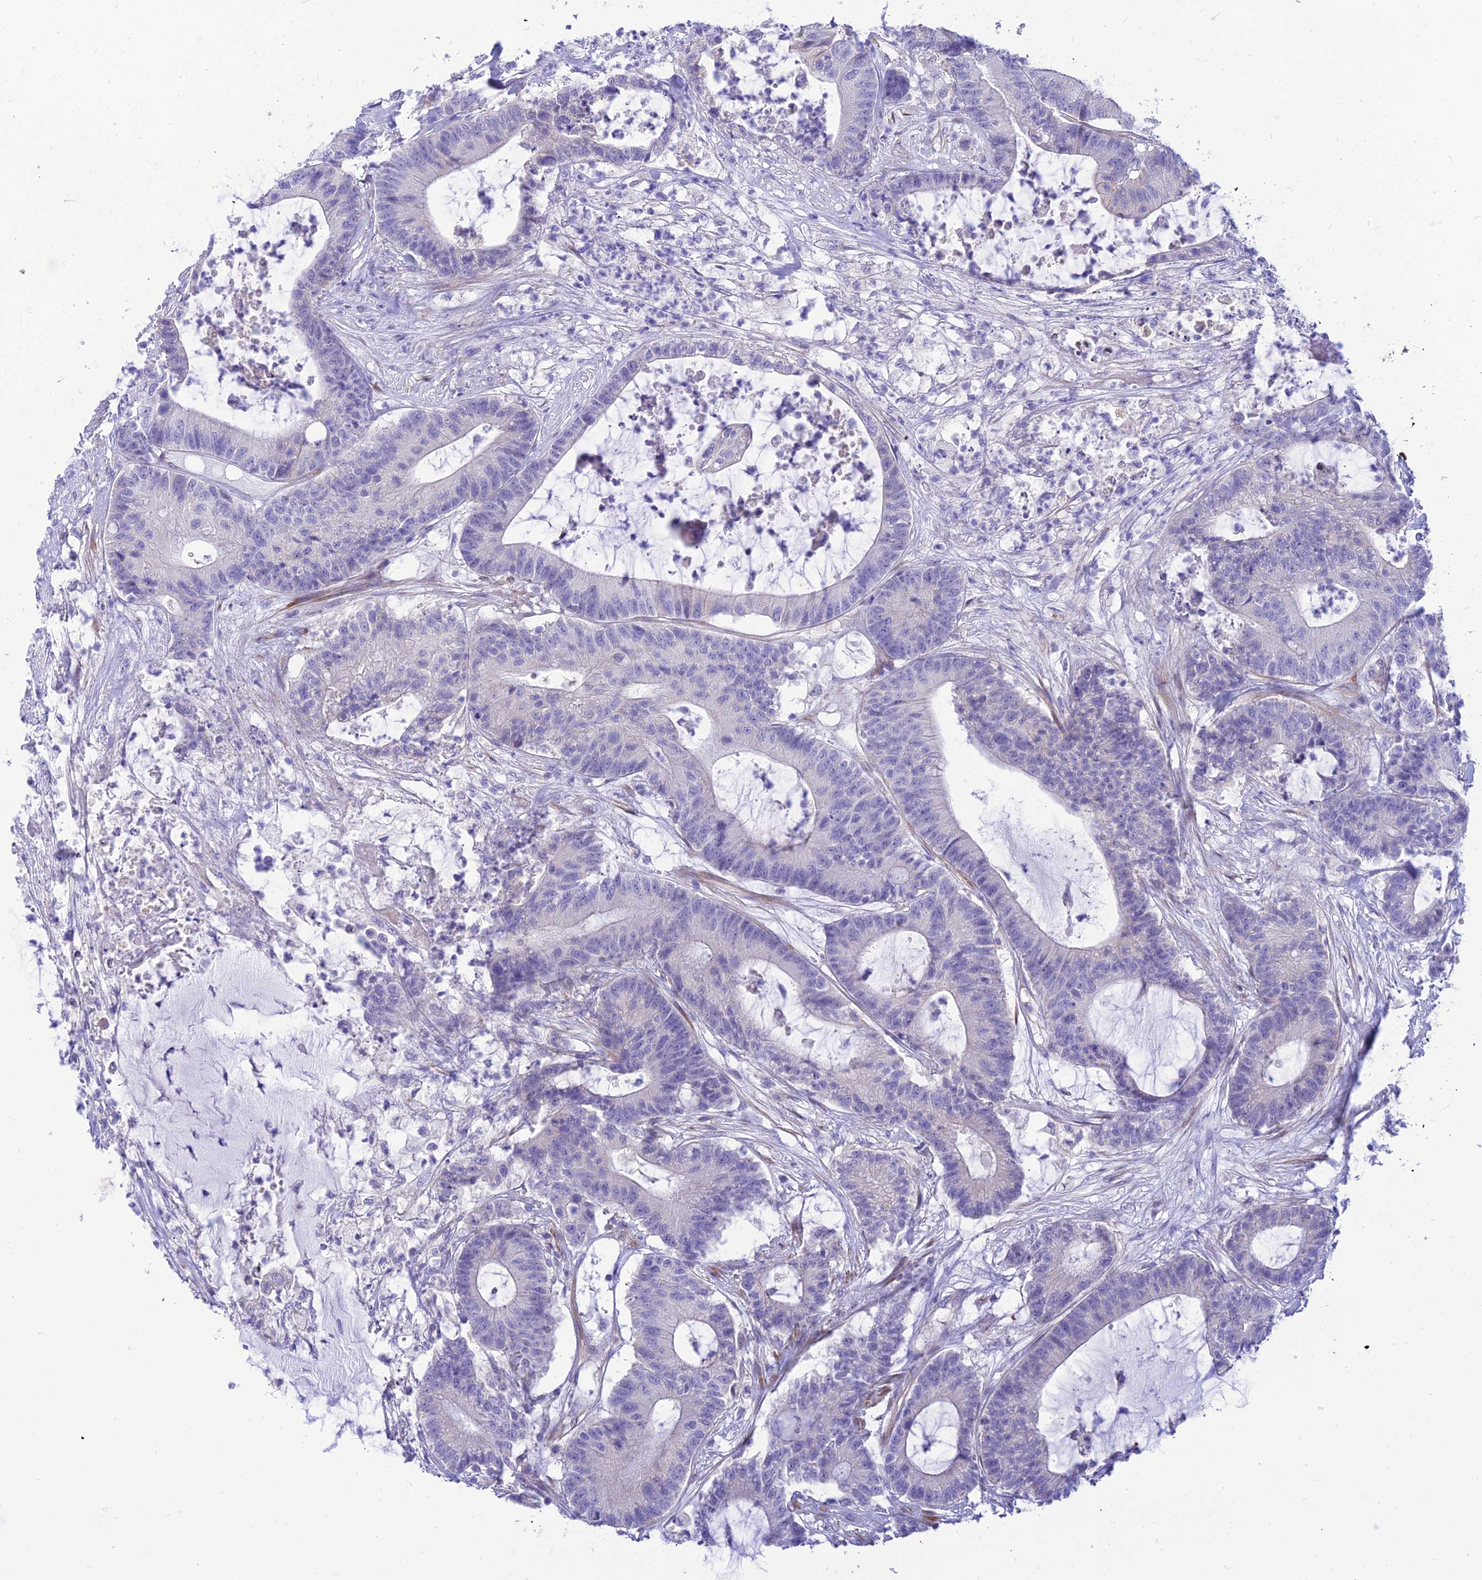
{"staining": {"intensity": "negative", "quantity": "none", "location": "none"}, "tissue": "colorectal cancer", "cell_type": "Tumor cells", "image_type": "cancer", "snomed": [{"axis": "morphology", "description": "Adenocarcinoma, NOS"}, {"axis": "topography", "description": "Colon"}], "caption": "Colorectal cancer (adenocarcinoma) was stained to show a protein in brown. There is no significant expression in tumor cells.", "gene": "FAM186B", "patient": {"sex": "female", "age": 84}}